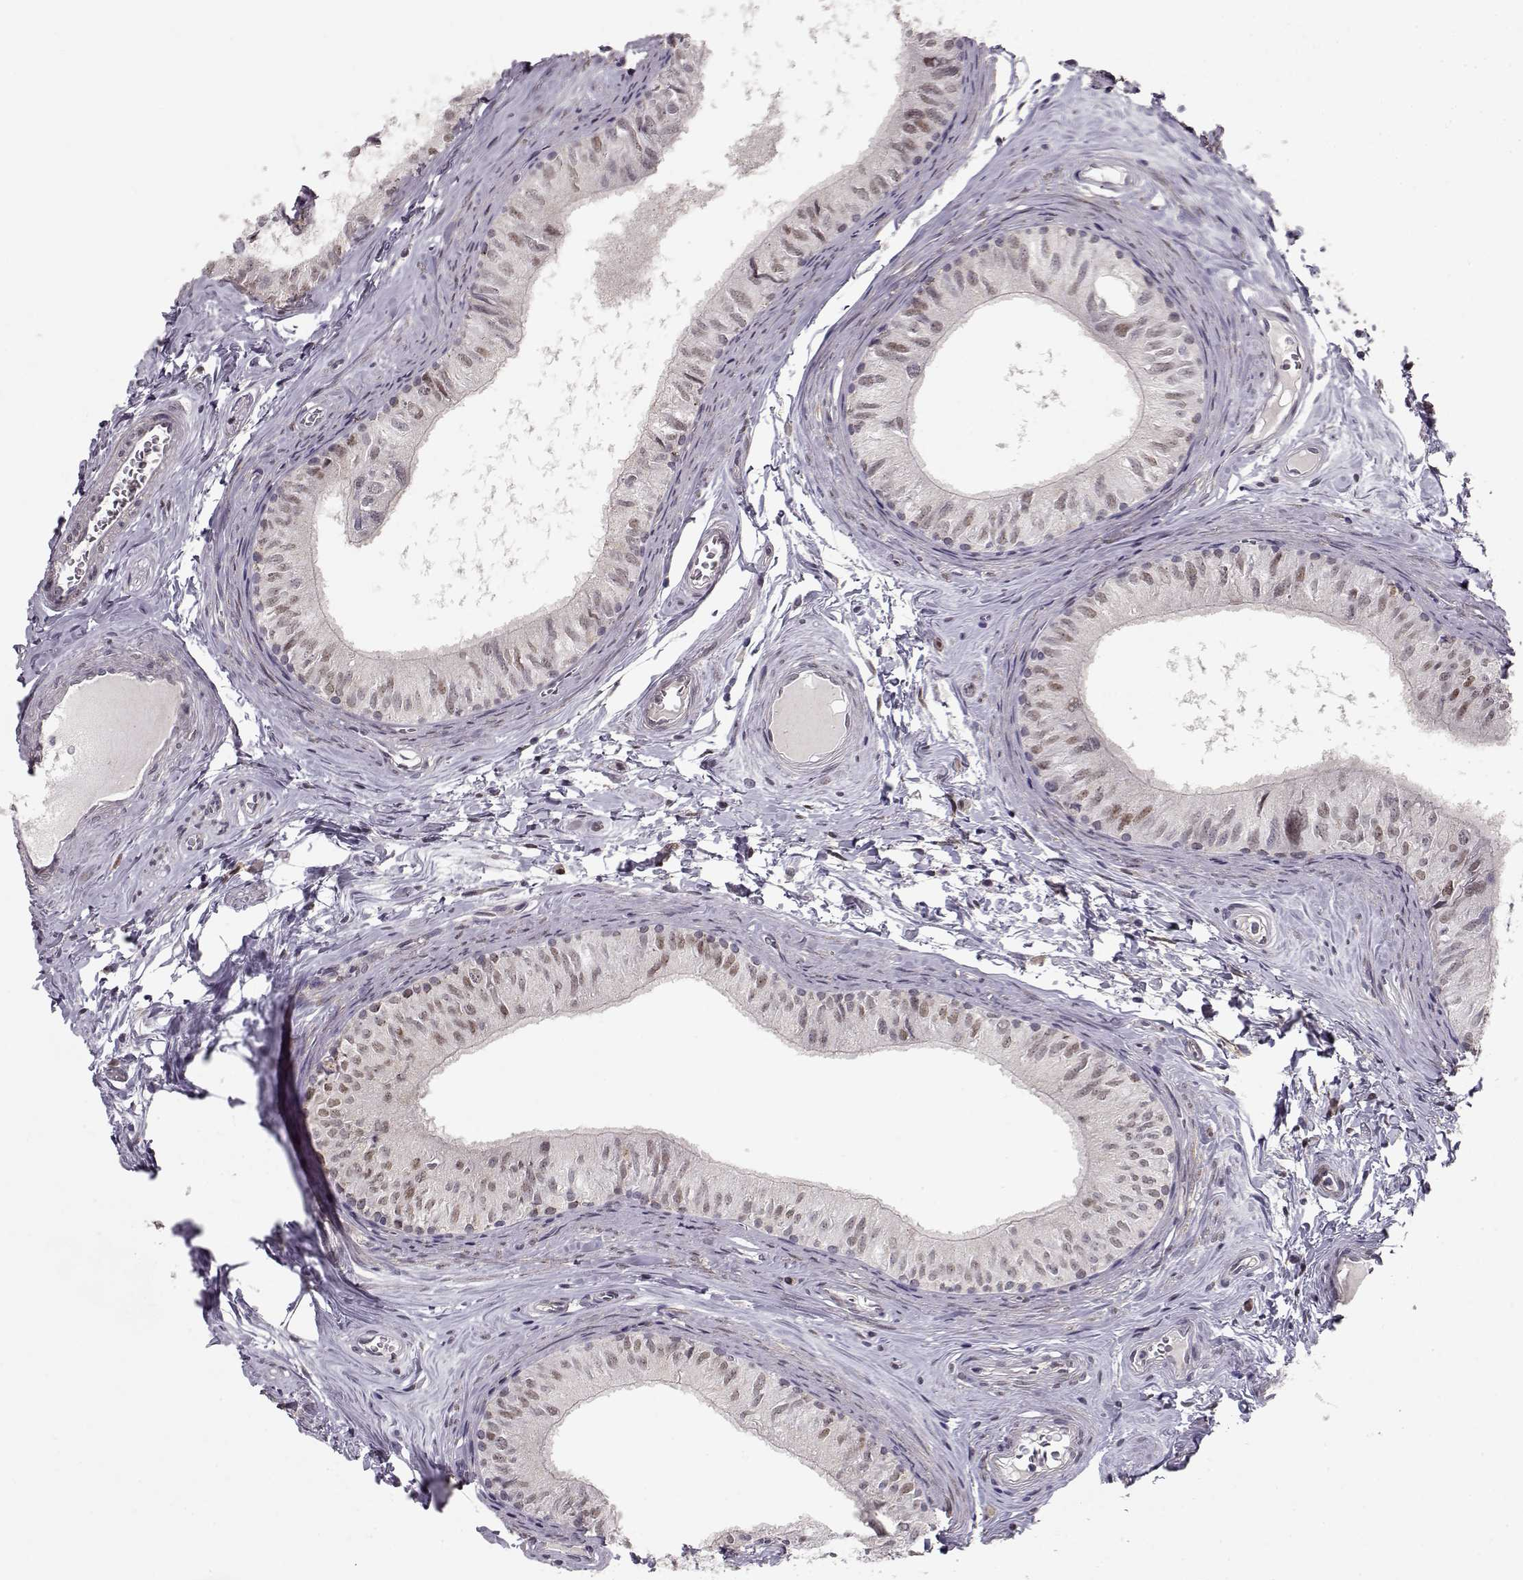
{"staining": {"intensity": "weak", "quantity": "25%-75%", "location": "nuclear"}, "tissue": "epididymis", "cell_type": "Glandular cells", "image_type": "normal", "snomed": [{"axis": "morphology", "description": "Normal tissue, NOS"}, {"axis": "topography", "description": "Epididymis"}], "caption": "A brown stain labels weak nuclear positivity of a protein in glandular cells of normal human epididymis. (Stains: DAB (3,3'-diaminobenzidine) in brown, nuclei in blue, Microscopy: brightfield microscopy at high magnification).", "gene": "CDK4", "patient": {"sex": "male", "age": 52}}